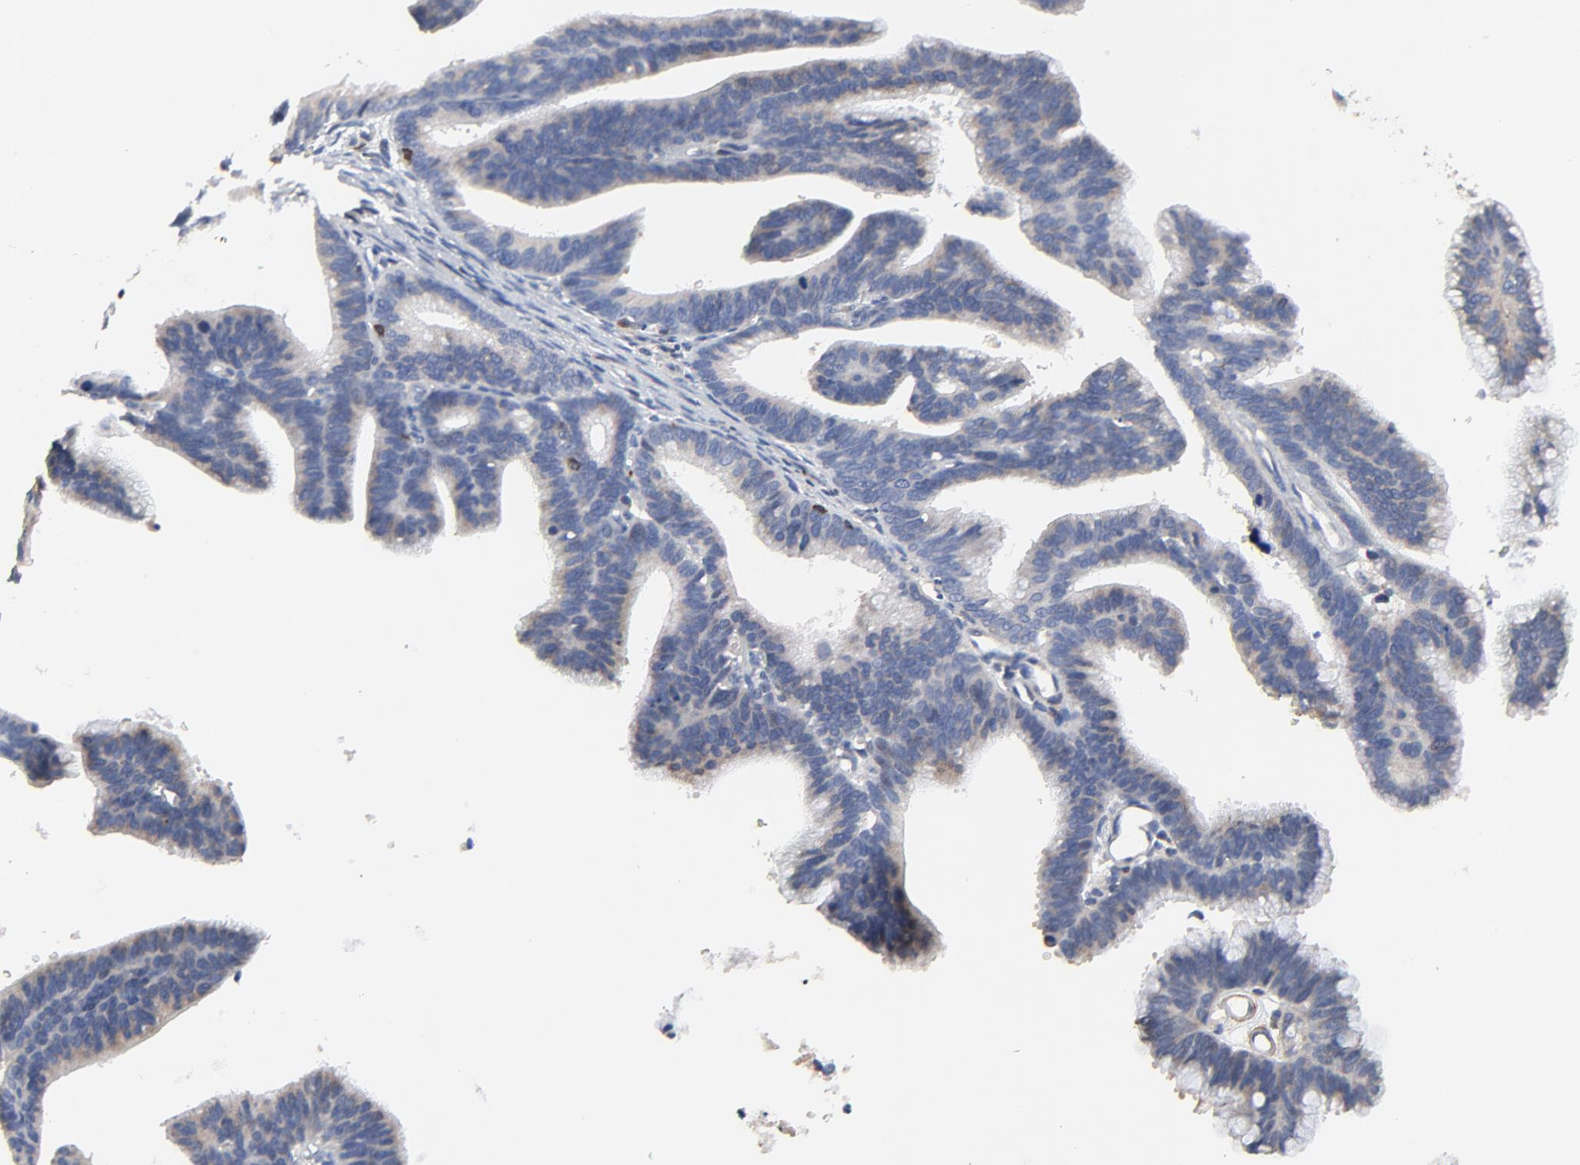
{"staining": {"intensity": "weak", "quantity": "<25%", "location": "cytoplasmic/membranous"}, "tissue": "cervical cancer", "cell_type": "Tumor cells", "image_type": "cancer", "snomed": [{"axis": "morphology", "description": "Adenocarcinoma, NOS"}, {"axis": "topography", "description": "Cervix"}], "caption": "The immunohistochemistry micrograph has no significant staining in tumor cells of cervical cancer (adenocarcinoma) tissue. The staining is performed using DAB (3,3'-diaminobenzidine) brown chromogen with nuclei counter-stained in using hematoxylin.", "gene": "SKAP1", "patient": {"sex": "female", "age": 47}}